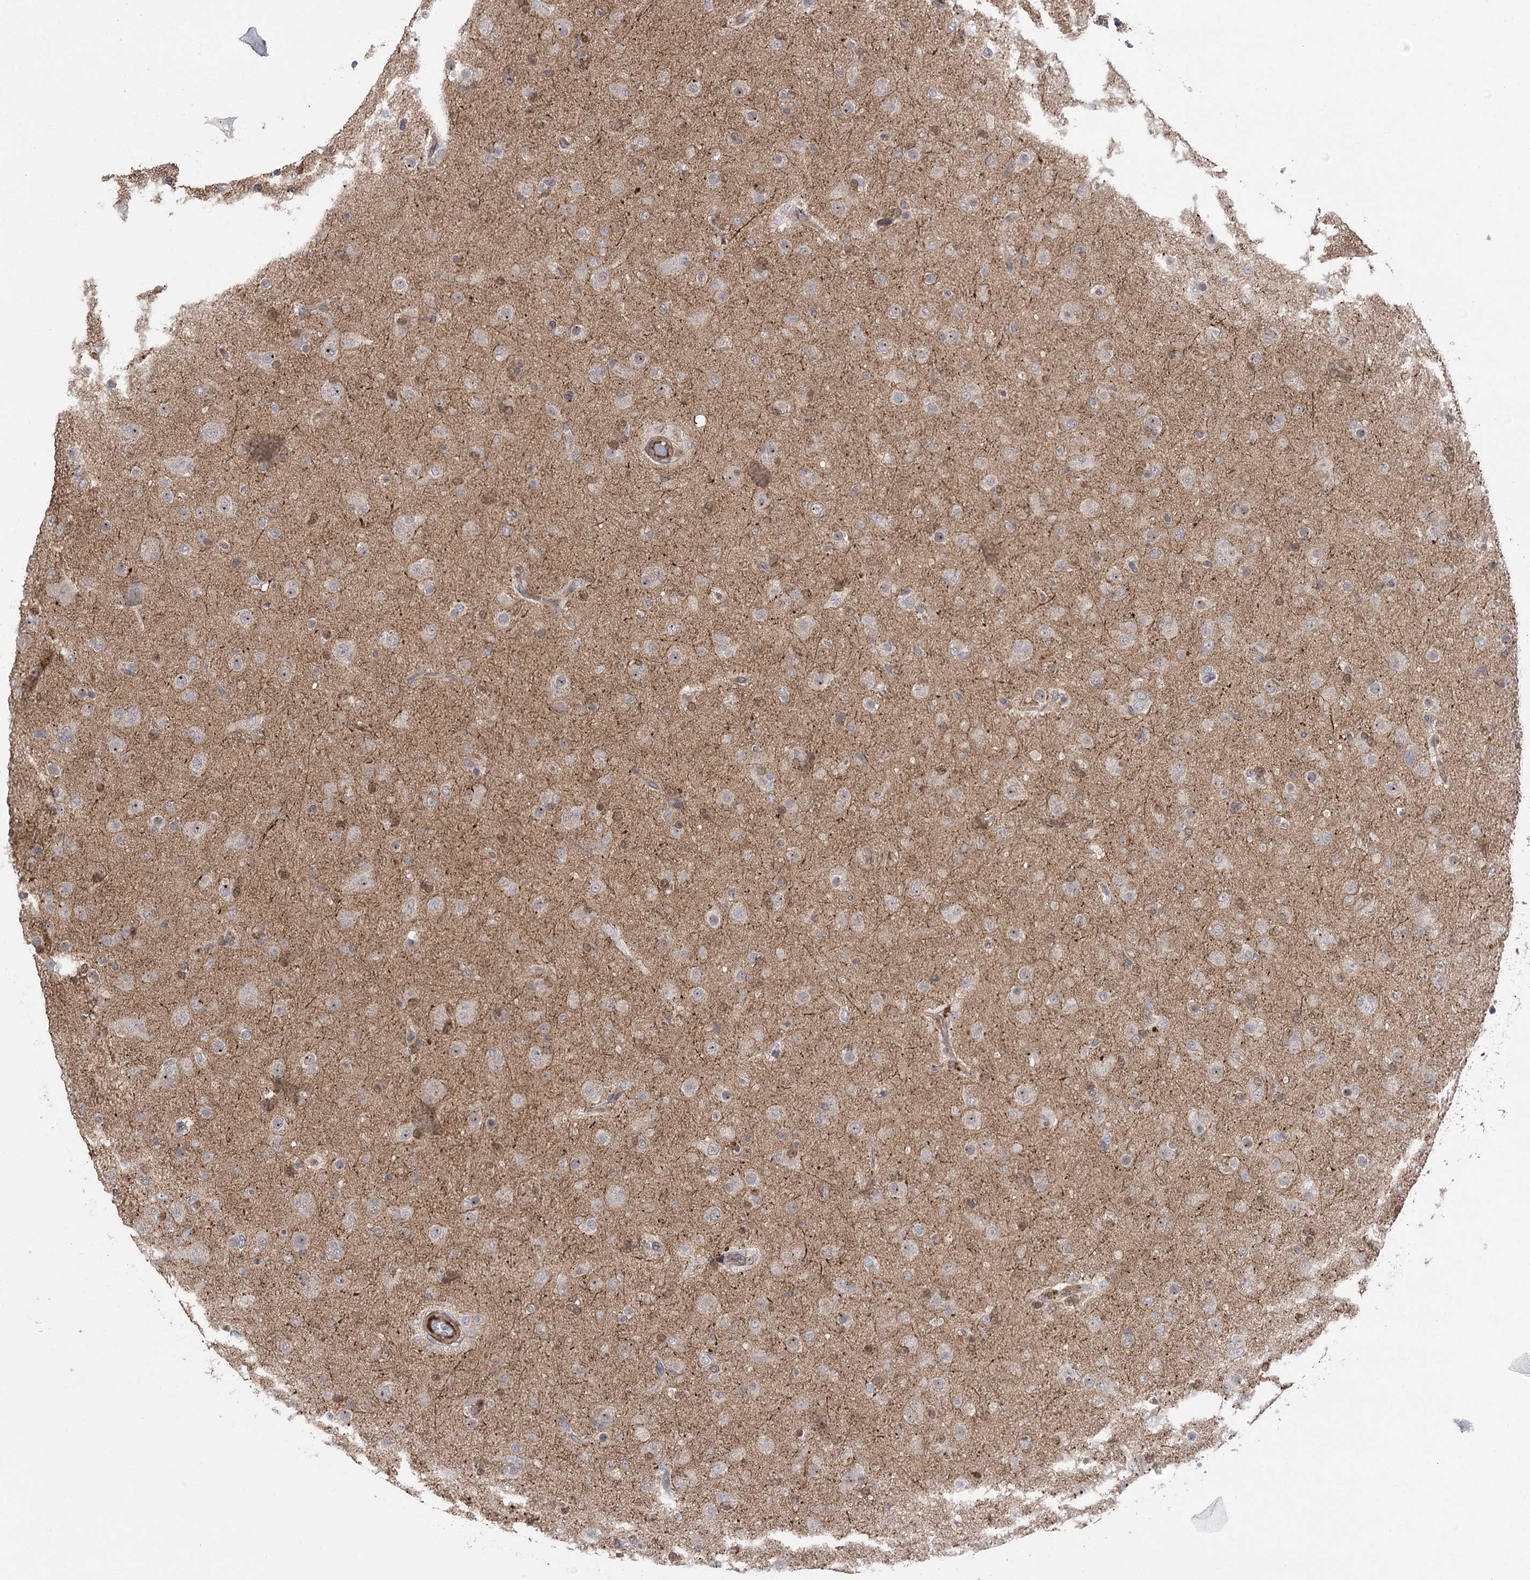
{"staining": {"intensity": "negative", "quantity": "none", "location": "none"}, "tissue": "glioma", "cell_type": "Tumor cells", "image_type": "cancer", "snomed": [{"axis": "morphology", "description": "Glioma, malignant, Low grade"}, {"axis": "topography", "description": "Brain"}], "caption": "The IHC image has no significant staining in tumor cells of glioma tissue.", "gene": "KCNN2", "patient": {"sex": "male", "age": 65}}